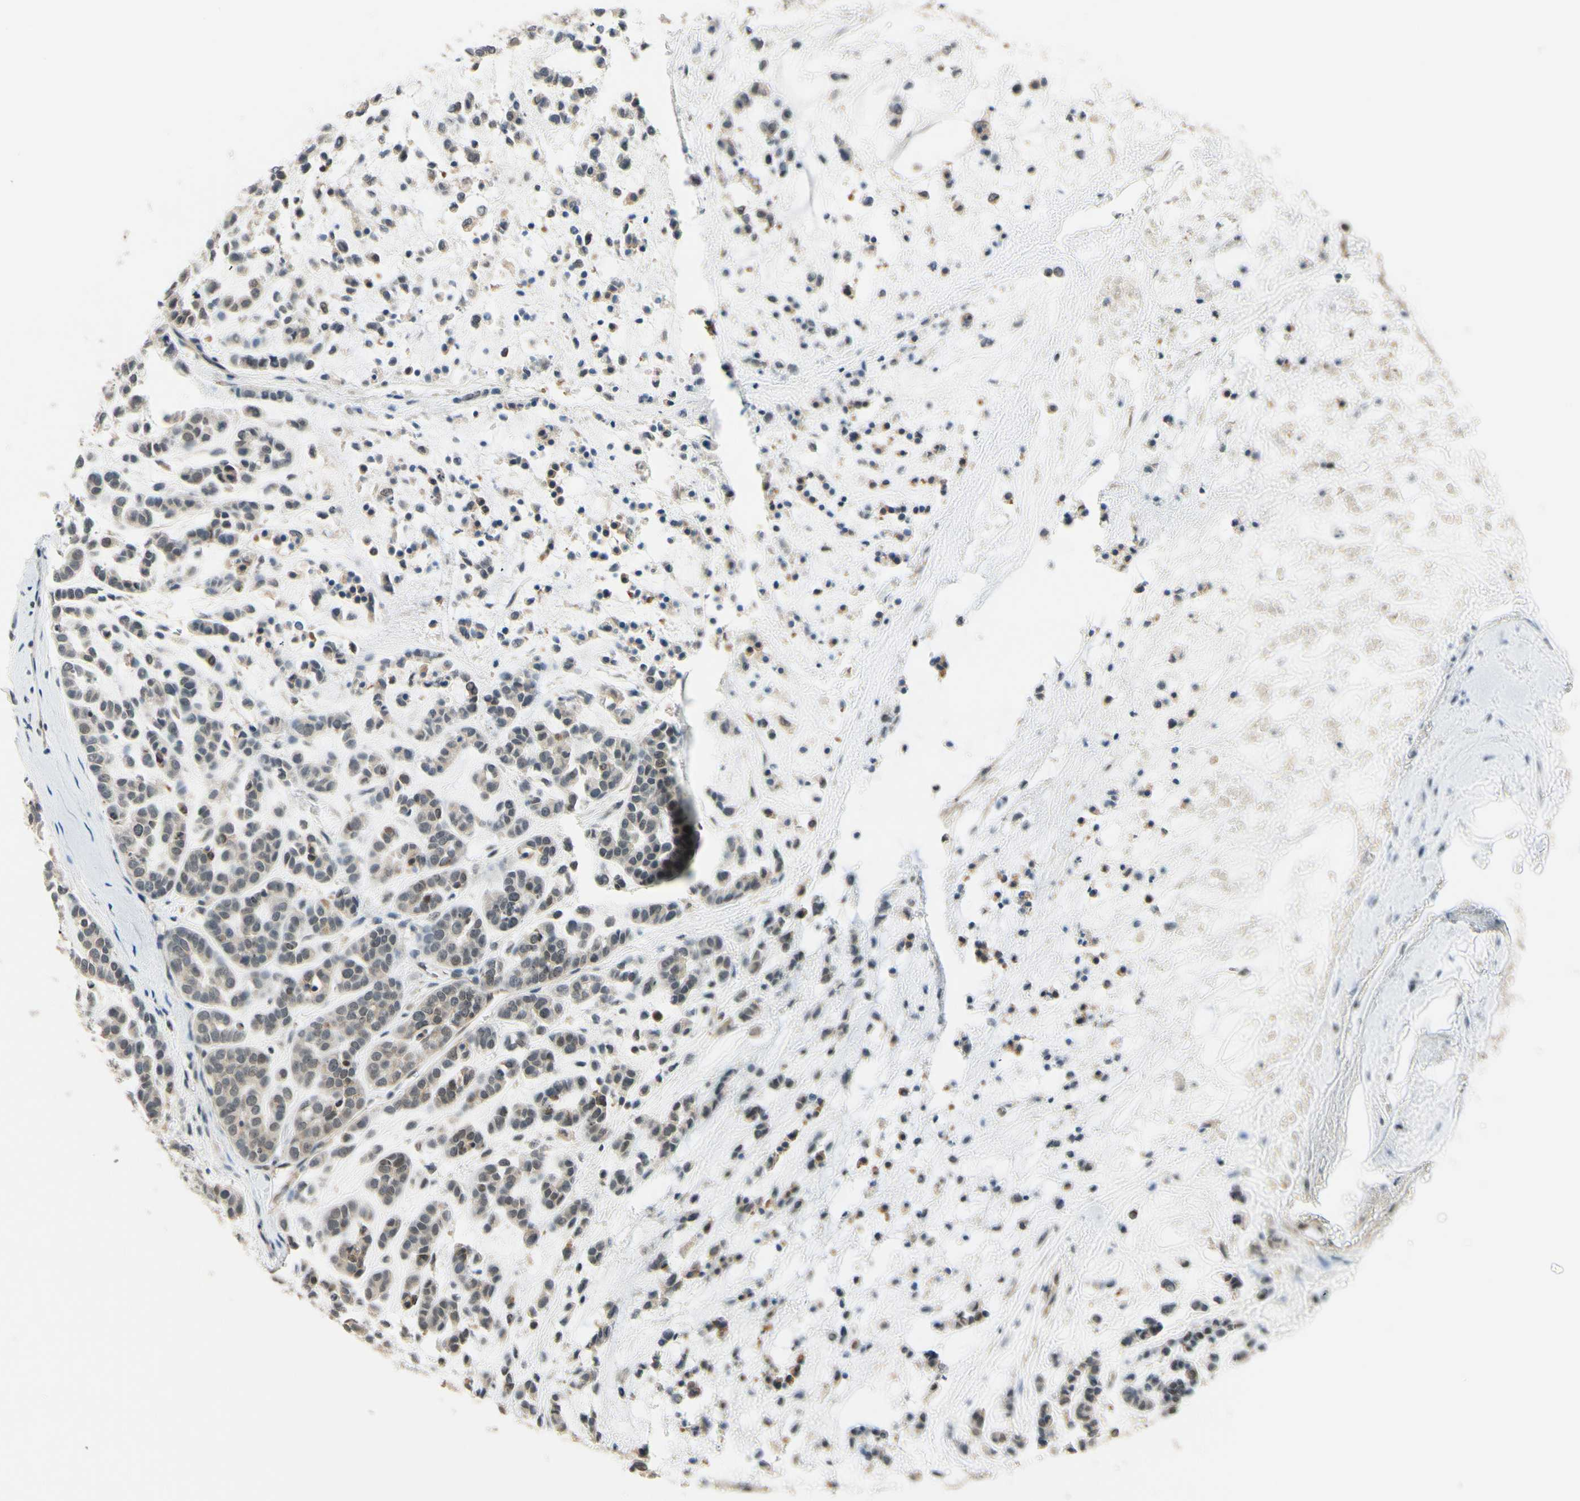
{"staining": {"intensity": "weak", "quantity": ">75%", "location": "cytoplasmic/membranous"}, "tissue": "head and neck cancer", "cell_type": "Tumor cells", "image_type": "cancer", "snomed": [{"axis": "morphology", "description": "Adenocarcinoma, NOS"}, {"axis": "morphology", "description": "Adenoma, NOS"}, {"axis": "topography", "description": "Head-Neck"}], "caption": "Immunohistochemical staining of human head and neck cancer reveals weak cytoplasmic/membranous protein staining in approximately >75% of tumor cells. The staining is performed using DAB (3,3'-diaminobenzidine) brown chromogen to label protein expression. The nuclei are counter-stained blue using hematoxylin.", "gene": "TAF12", "patient": {"sex": "female", "age": 55}}